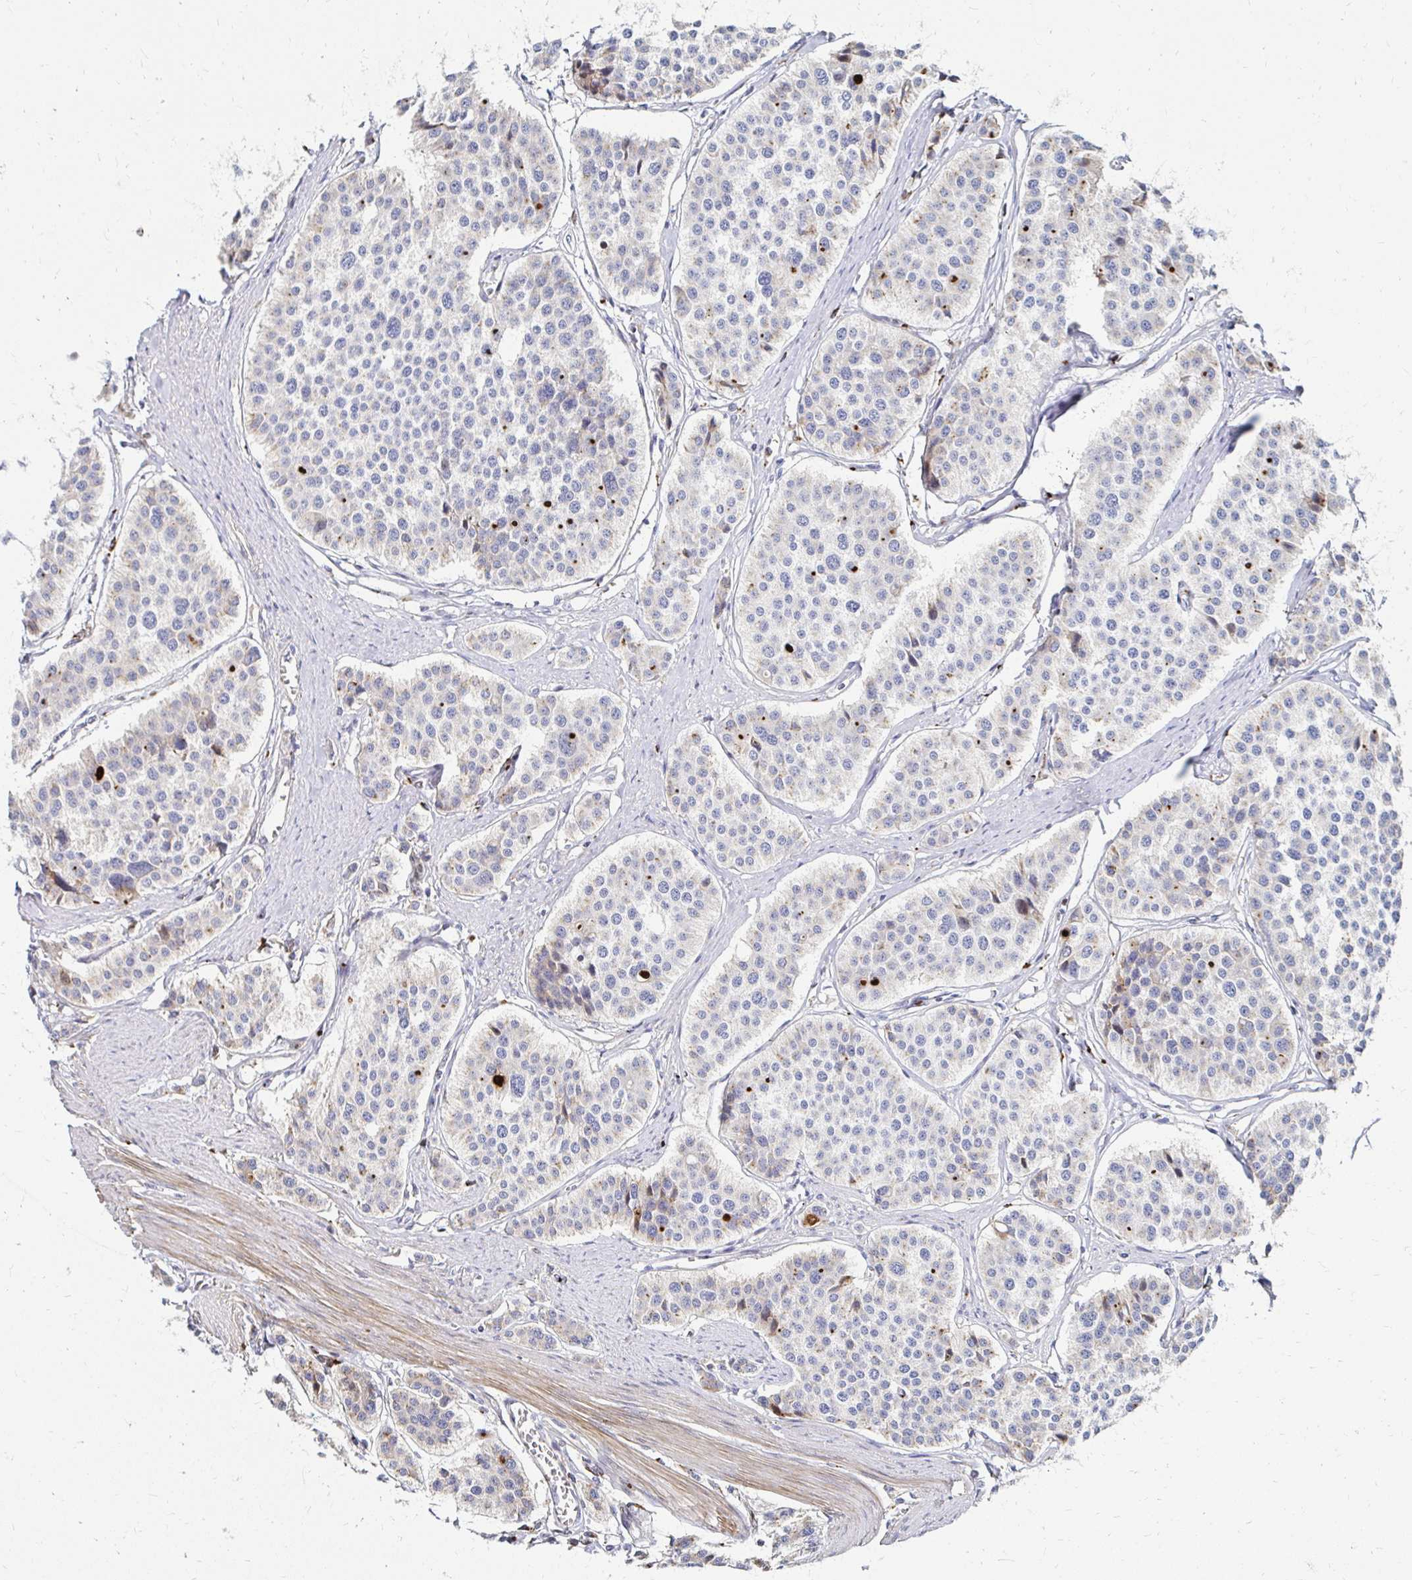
{"staining": {"intensity": "moderate", "quantity": "<25%", "location": "cytoplasmic/membranous"}, "tissue": "carcinoid", "cell_type": "Tumor cells", "image_type": "cancer", "snomed": [{"axis": "morphology", "description": "Carcinoid, malignant, NOS"}, {"axis": "topography", "description": "Small intestine"}], "caption": "Immunohistochemical staining of human carcinoid exhibits moderate cytoplasmic/membranous protein expression in approximately <25% of tumor cells.", "gene": "MAN1A1", "patient": {"sex": "male", "age": 60}}